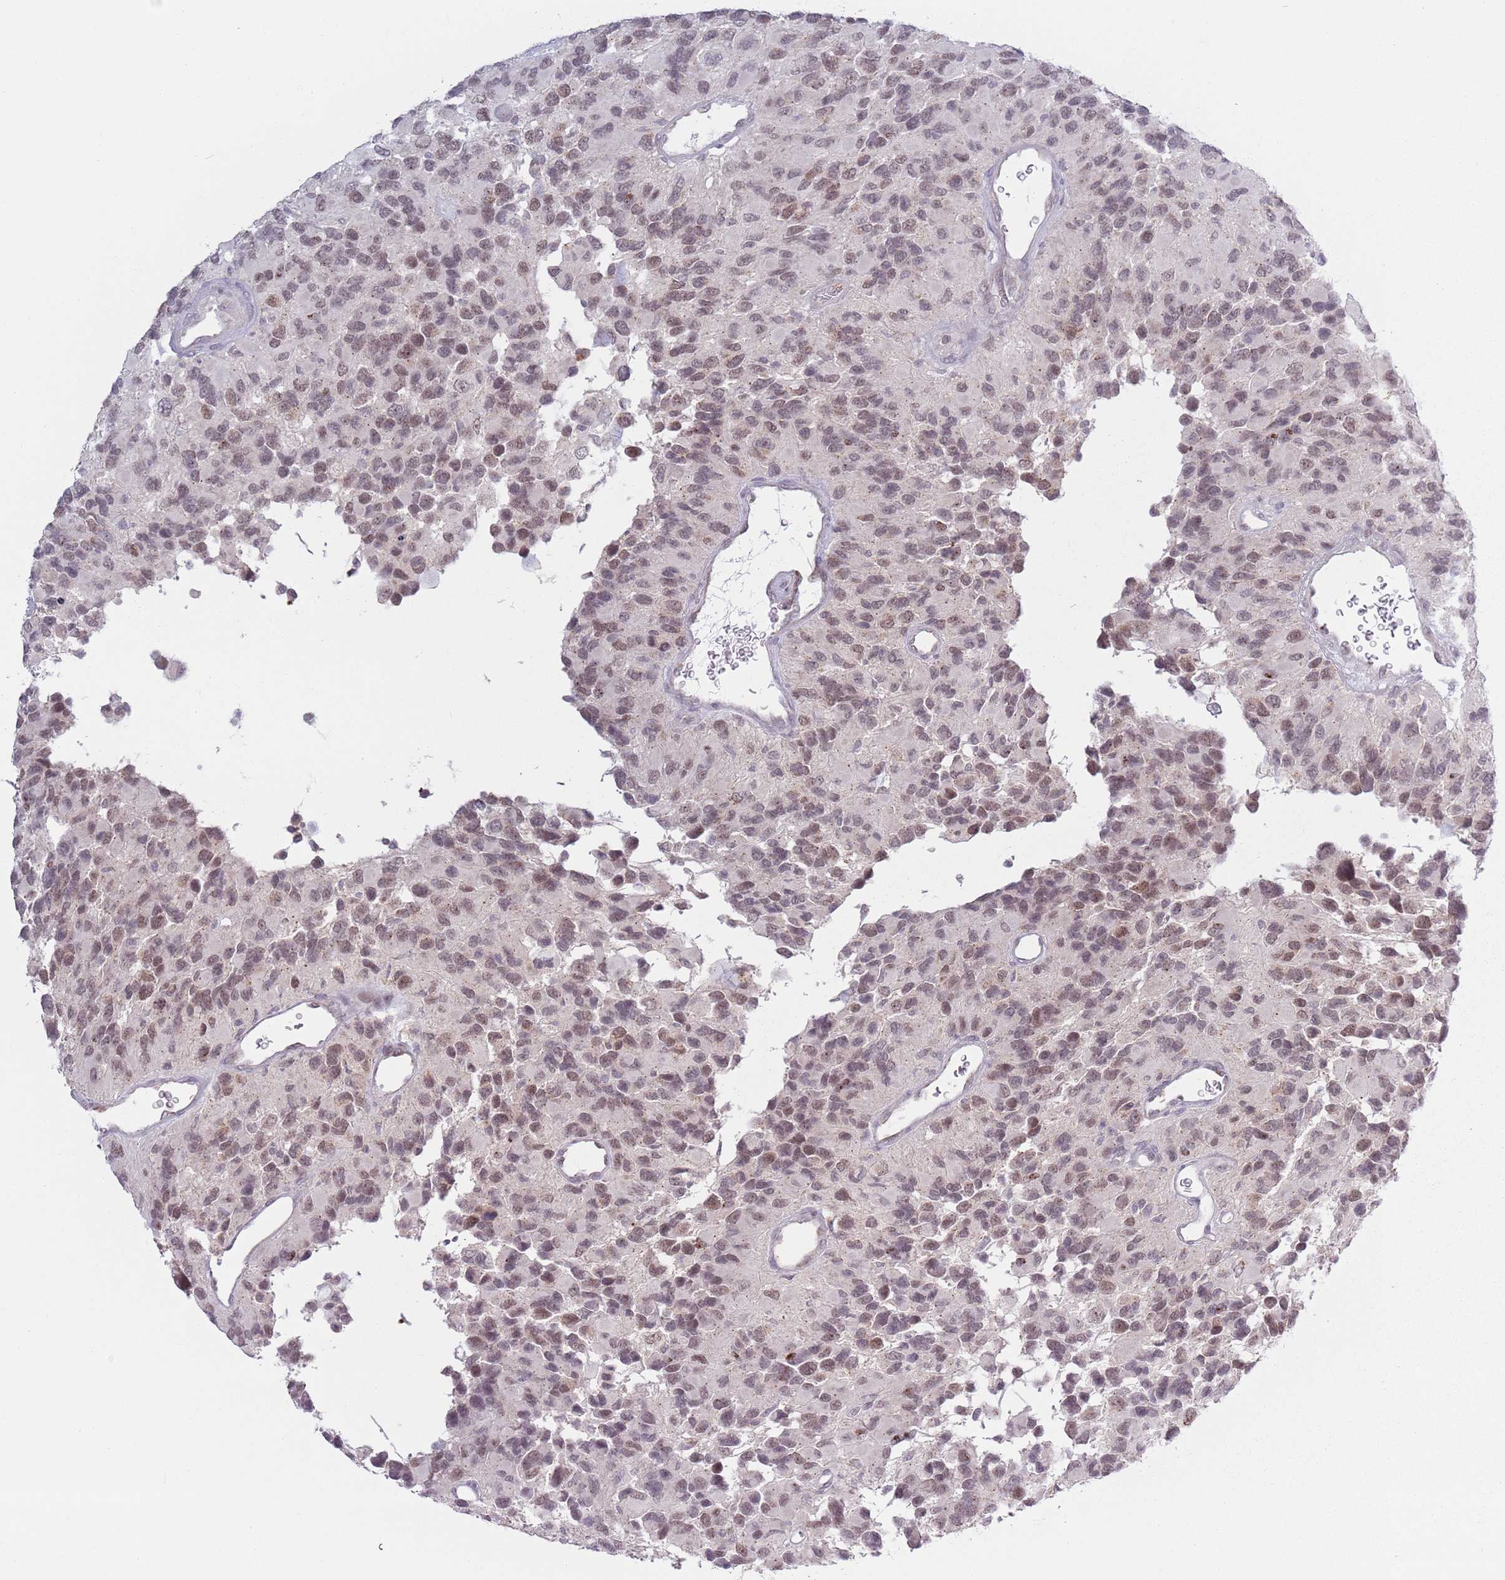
{"staining": {"intensity": "moderate", "quantity": "25%-75%", "location": "nuclear"}, "tissue": "glioma", "cell_type": "Tumor cells", "image_type": "cancer", "snomed": [{"axis": "morphology", "description": "Glioma, malignant, High grade"}, {"axis": "topography", "description": "Brain"}], "caption": "This histopathology image demonstrates glioma stained with IHC to label a protein in brown. The nuclear of tumor cells show moderate positivity for the protein. Nuclei are counter-stained blue.", "gene": "MRPL34", "patient": {"sex": "male", "age": 77}}